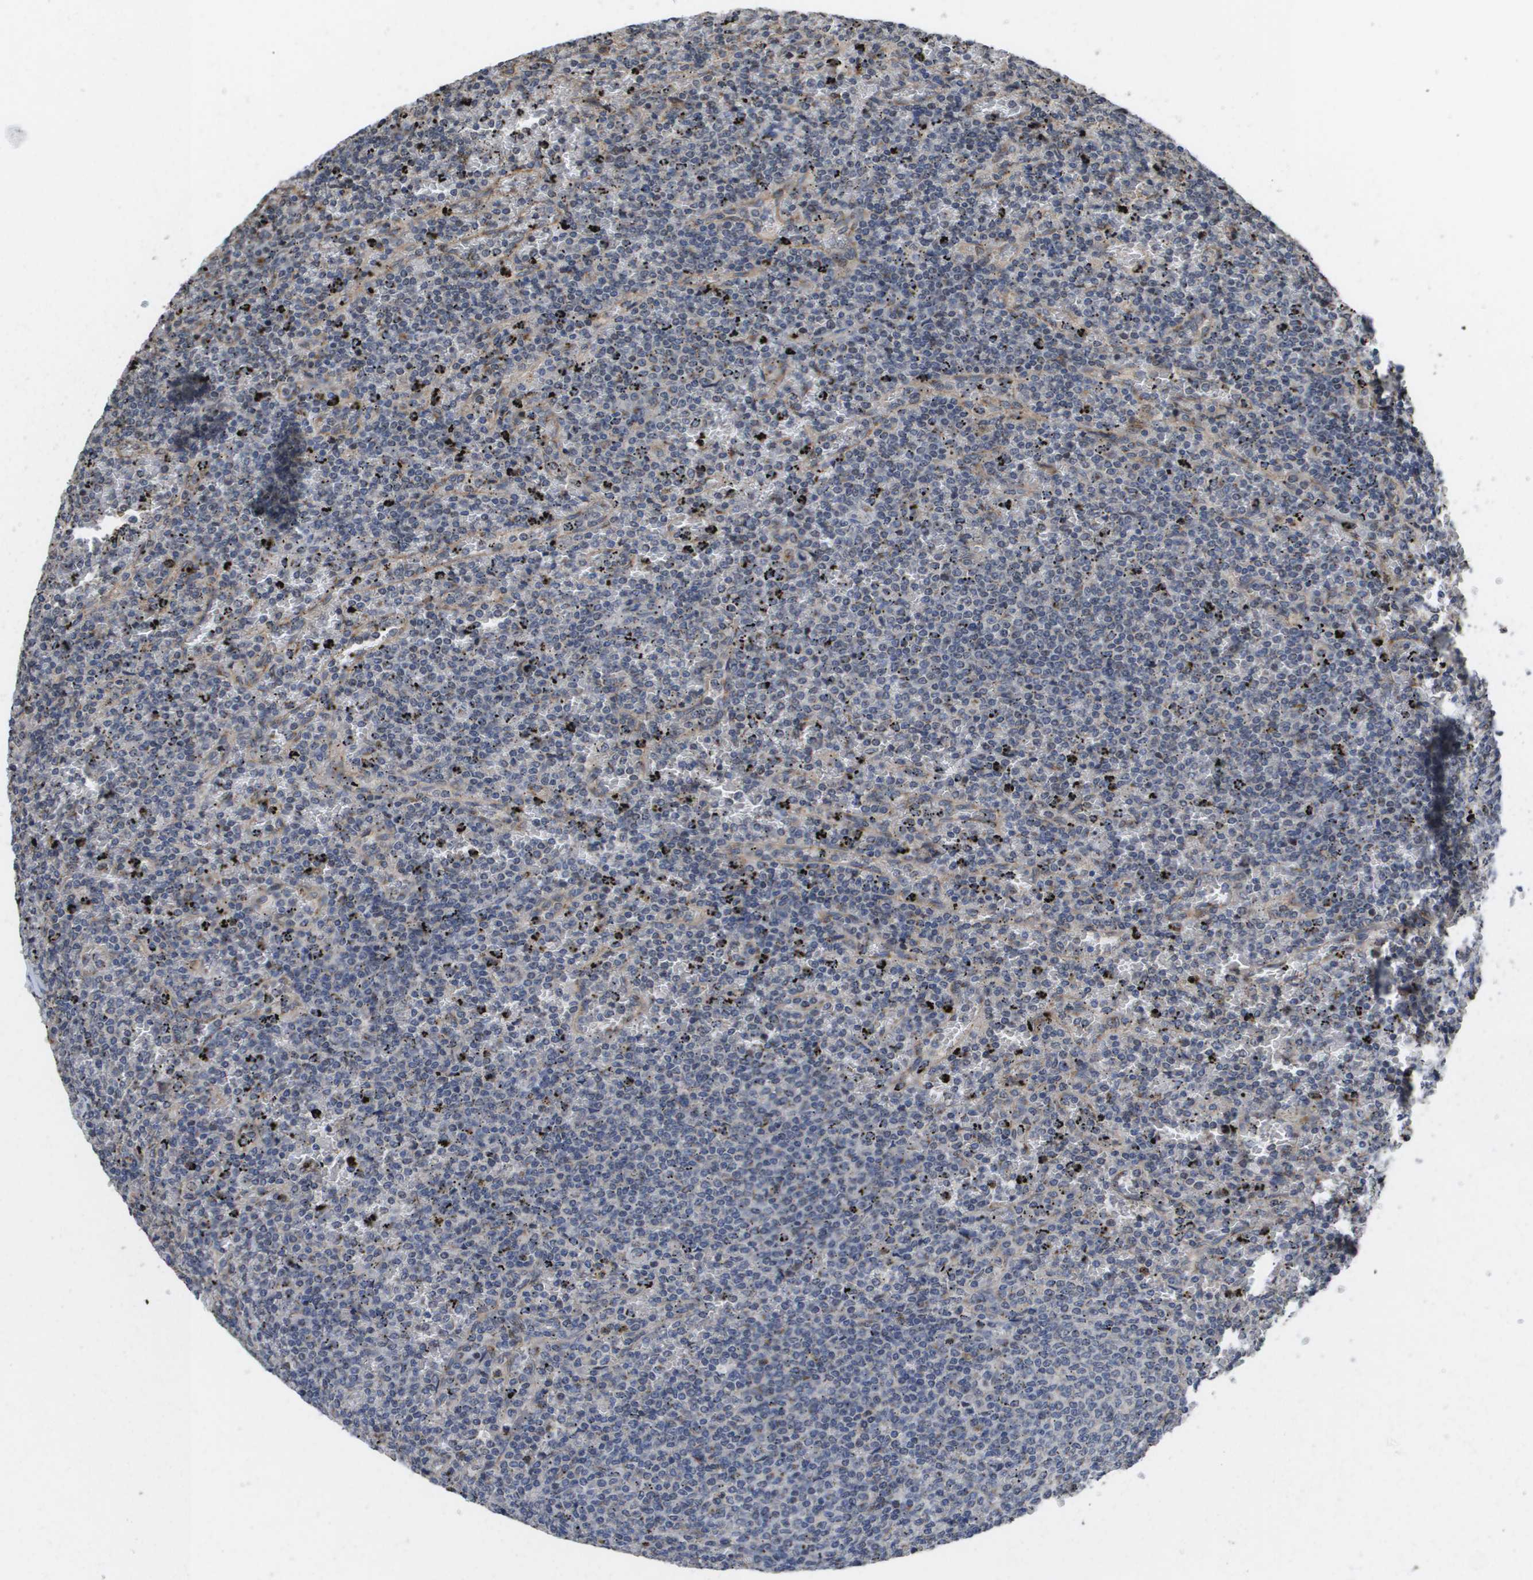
{"staining": {"intensity": "negative", "quantity": "none", "location": "none"}, "tissue": "lymphoma", "cell_type": "Tumor cells", "image_type": "cancer", "snomed": [{"axis": "morphology", "description": "Malignant lymphoma, non-Hodgkin's type, Low grade"}, {"axis": "topography", "description": "Spleen"}], "caption": "This is an immunohistochemistry (IHC) image of human malignant lymphoma, non-Hodgkin's type (low-grade). There is no expression in tumor cells.", "gene": "PCK1", "patient": {"sex": "female", "age": 77}}